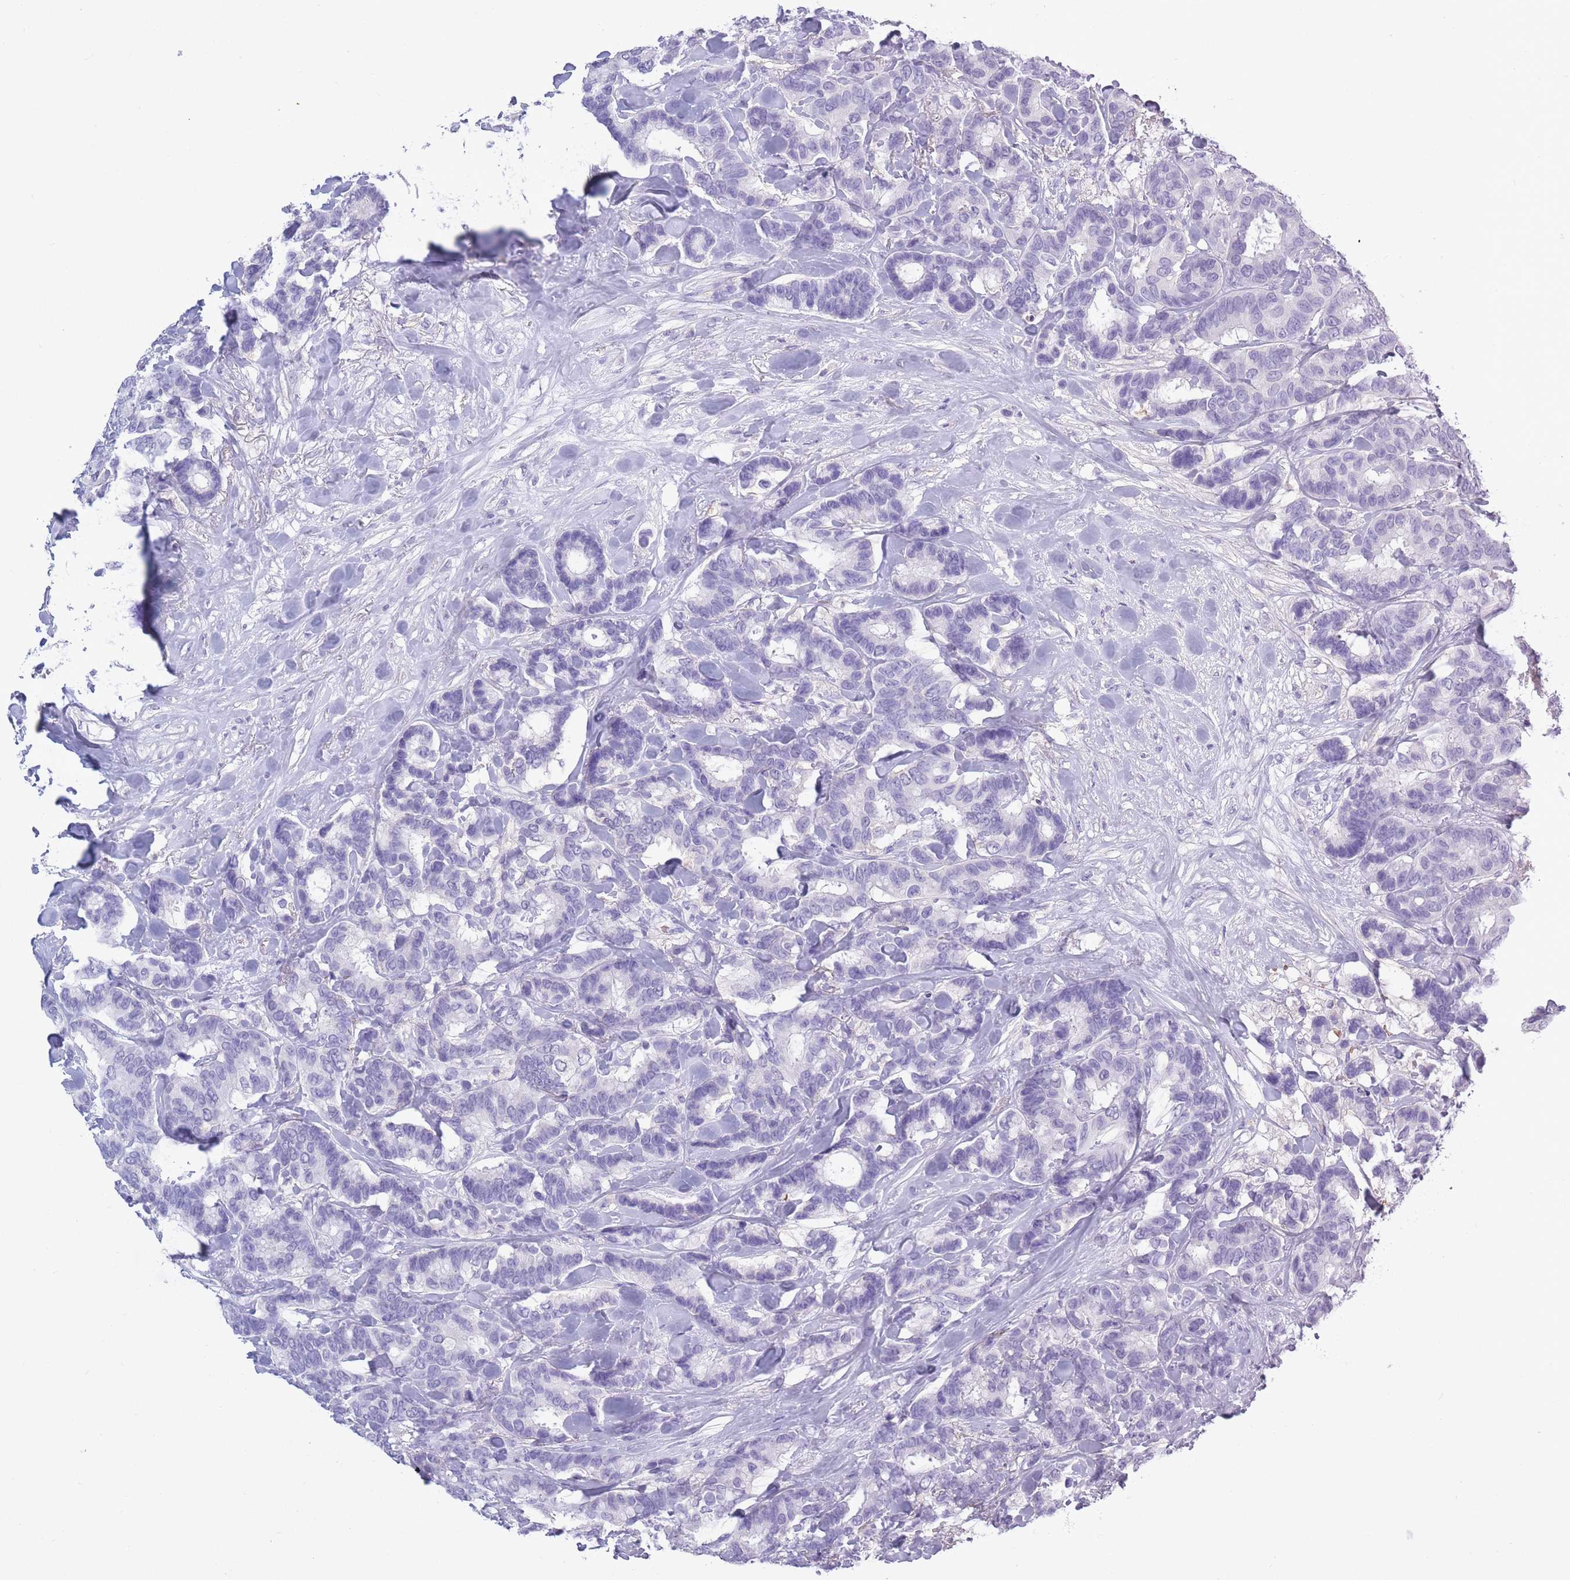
{"staining": {"intensity": "negative", "quantity": "none", "location": "none"}, "tissue": "breast cancer", "cell_type": "Tumor cells", "image_type": "cancer", "snomed": [{"axis": "morphology", "description": "Normal tissue, NOS"}, {"axis": "morphology", "description": "Duct carcinoma"}, {"axis": "topography", "description": "Breast"}], "caption": "A micrograph of human breast cancer (invasive ductal carcinoma) is negative for staining in tumor cells.", "gene": "OR7C1", "patient": {"sex": "female", "age": 87}}